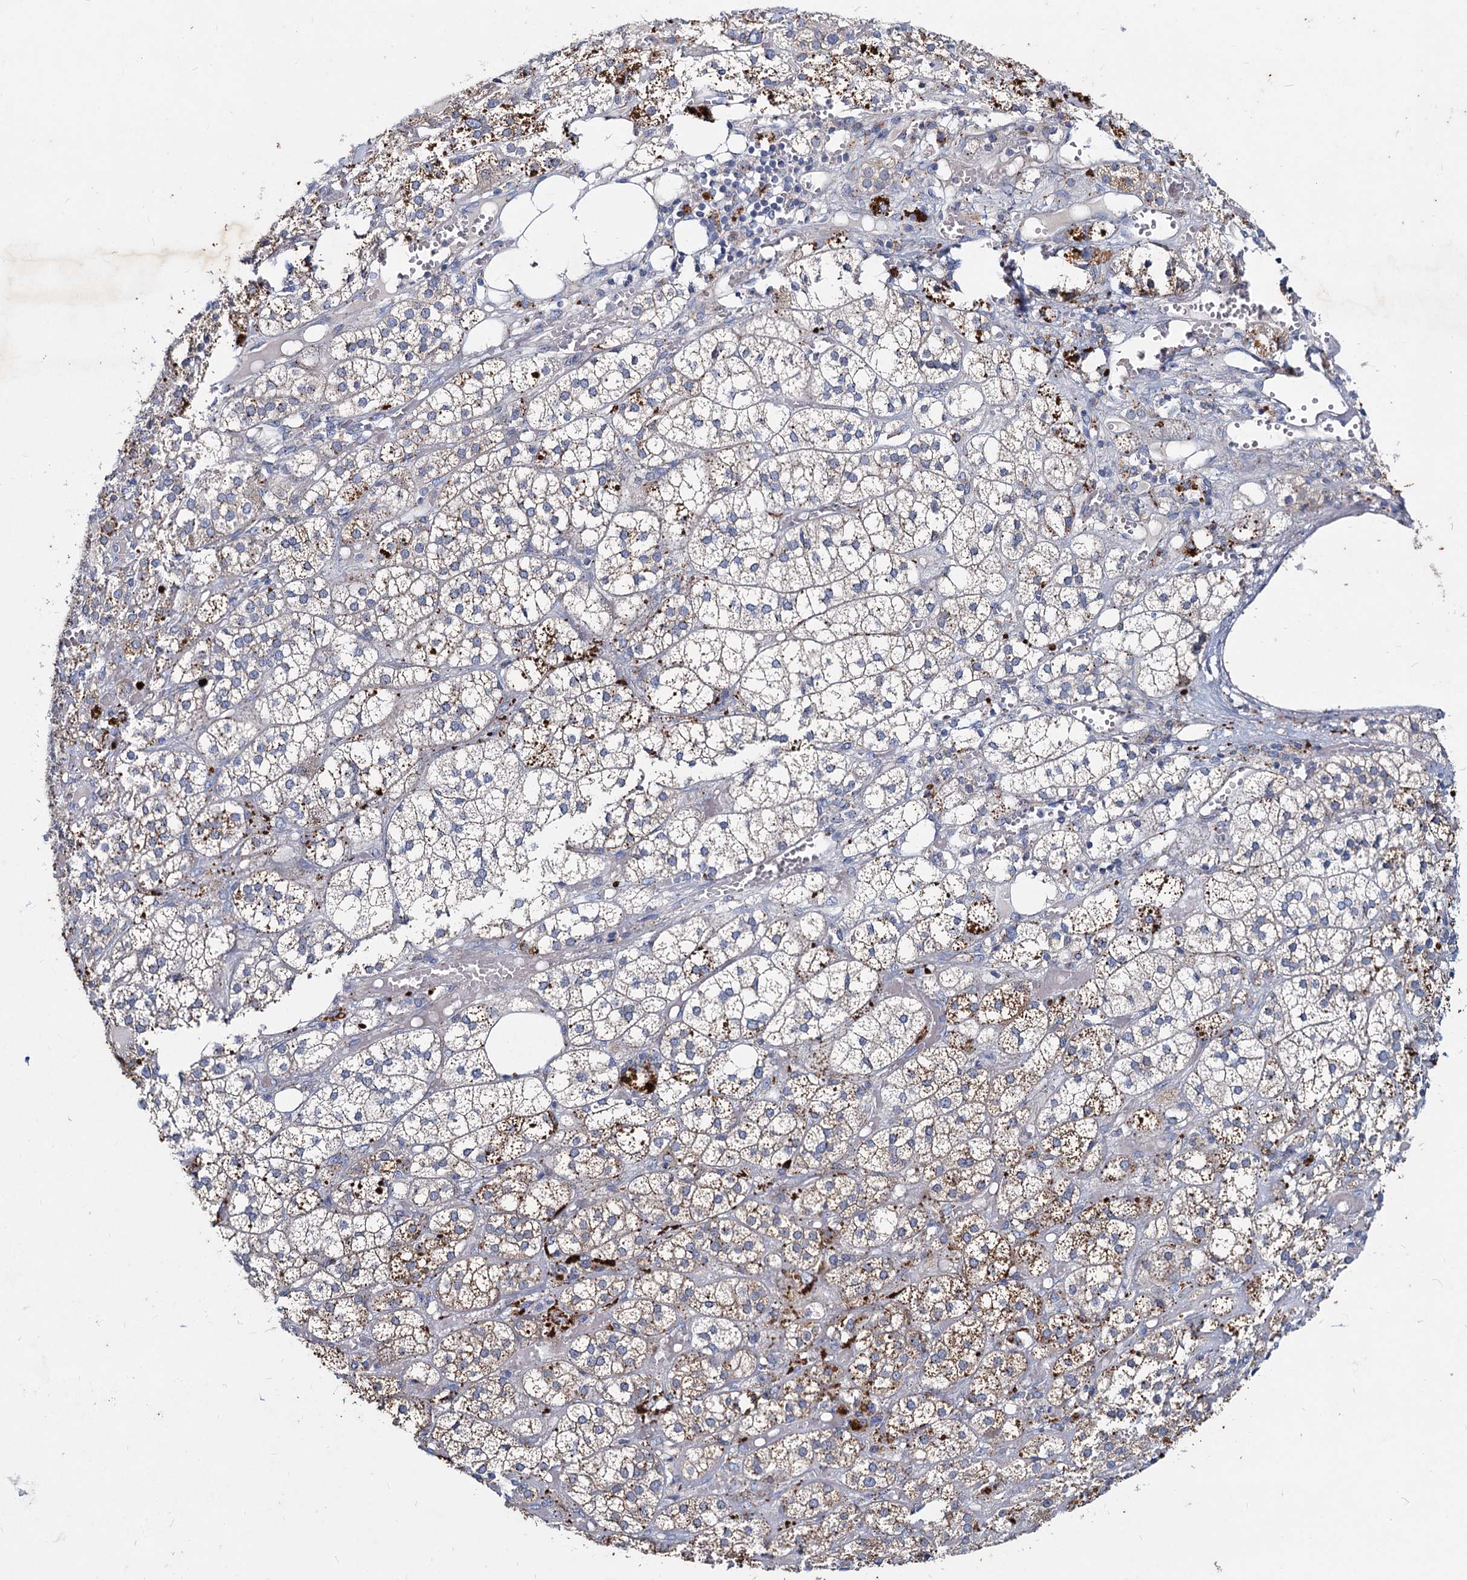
{"staining": {"intensity": "strong", "quantity": "<25%", "location": "cytoplasmic/membranous"}, "tissue": "adrenal gland", "cell_type": "Glandular cells", "image_type": "normal", "snomed": [{"axis": "morphology", "description": "Normal tissue, NOS"}, {"axis": "topography", "description": "Adrenal gland"}], "caption": "Protein expression analysis of normal adrenal gland exhibits strong cytoplasmic/membranous expression in about <25% of glandular cells.", "gene": "AGBL4", "patient": {"sex": "female", "age": 61}}